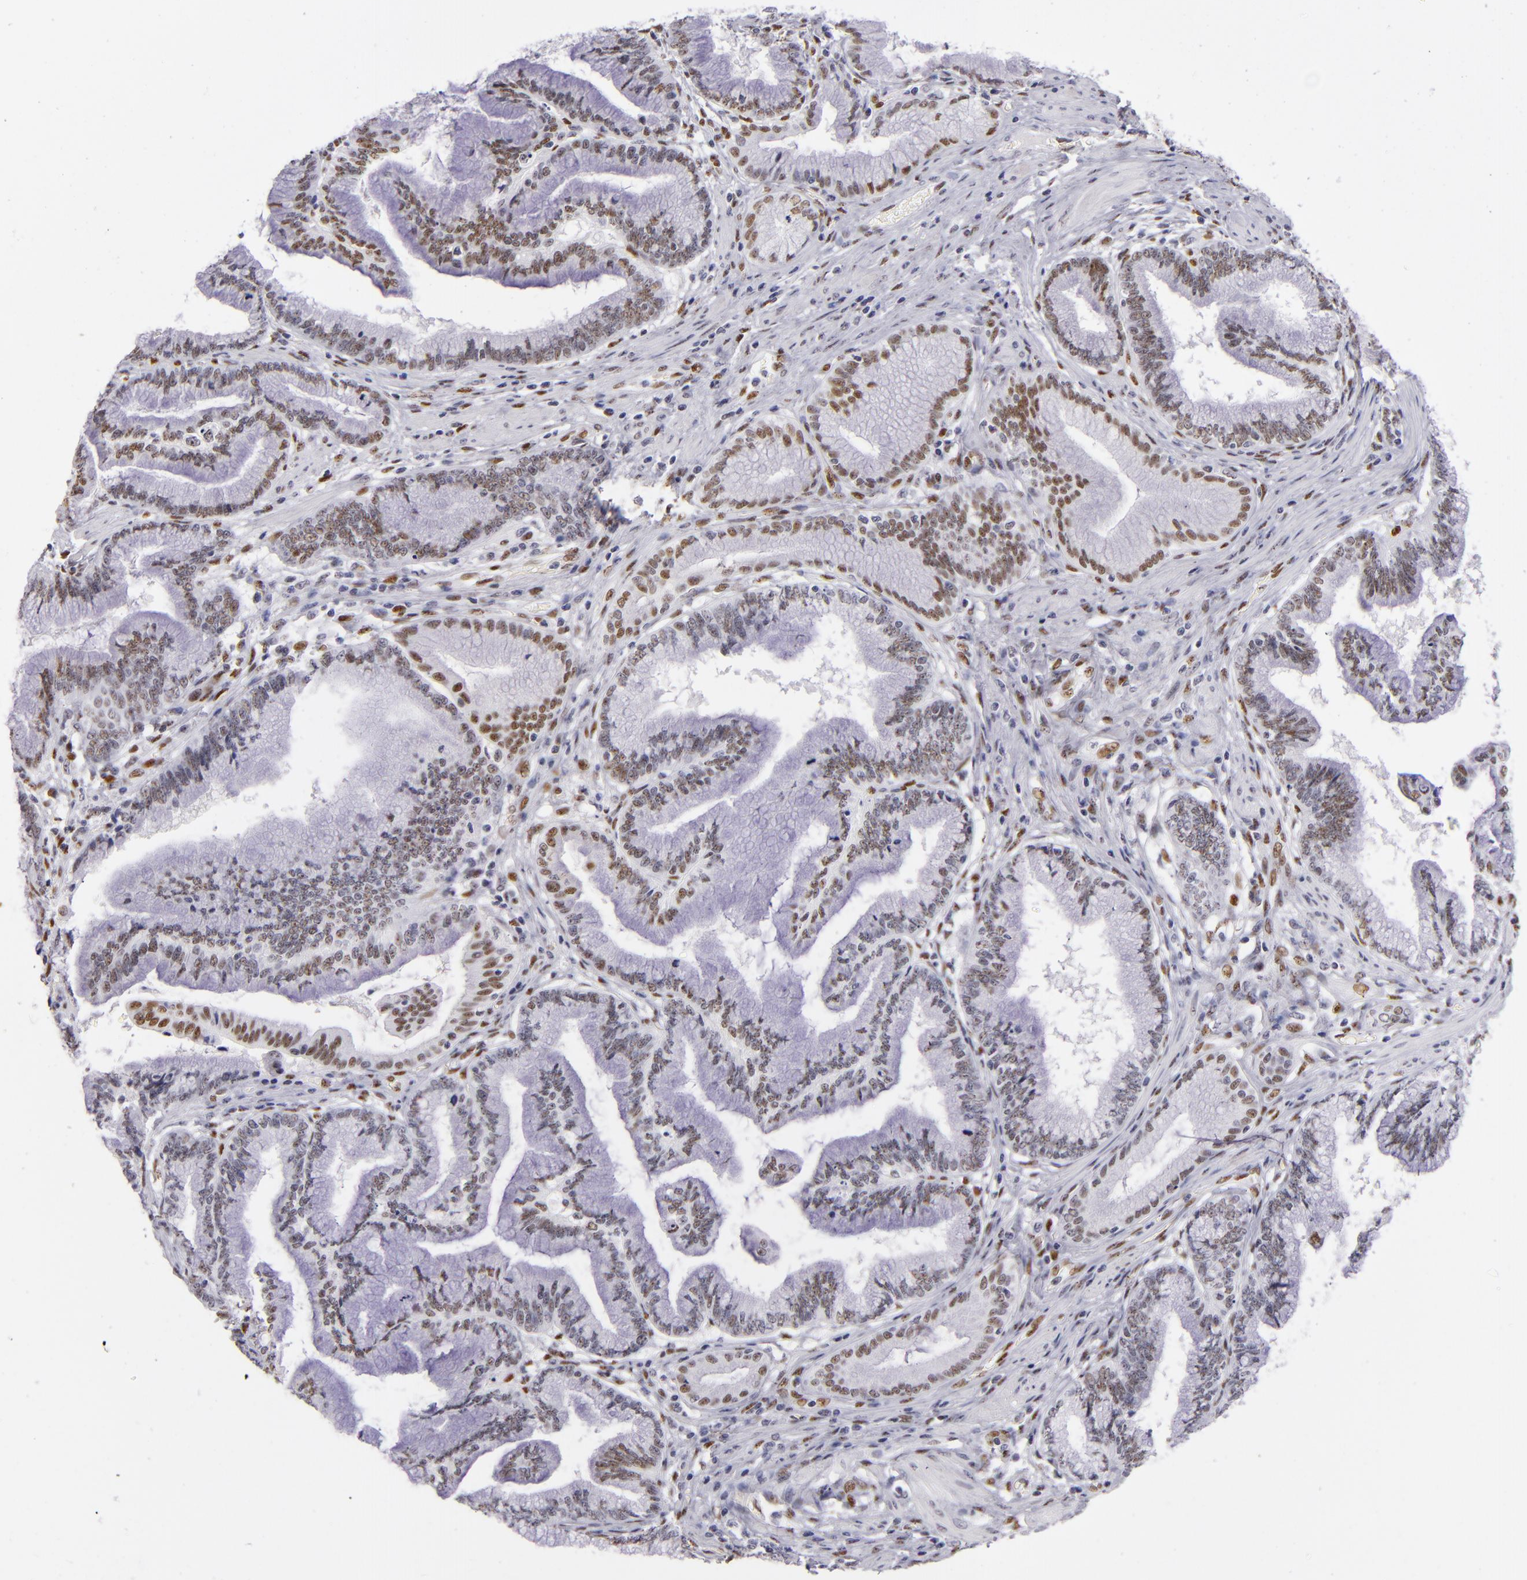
{"staining": {"intensity": "moderate", "quantity": ">75%", "location": "nuclear"}, "tissue": "pancreatic cancer", "cell_type": "Tumor cells", "image_type": "cancer", "snomed": [{"axis": "morphology", "description": "Adenocarcinoma, NOS"}, {"axis": "topography", "description": "Pancreas"}], "caption": "This is a micrograph of immunohistochemistry staining of pancreatic adenocarcinoma, which shows moderate positivity in the nuclear of tumor cells.", "gene": "TOP3A", "patient": {"sex": "female", "age": 64}}